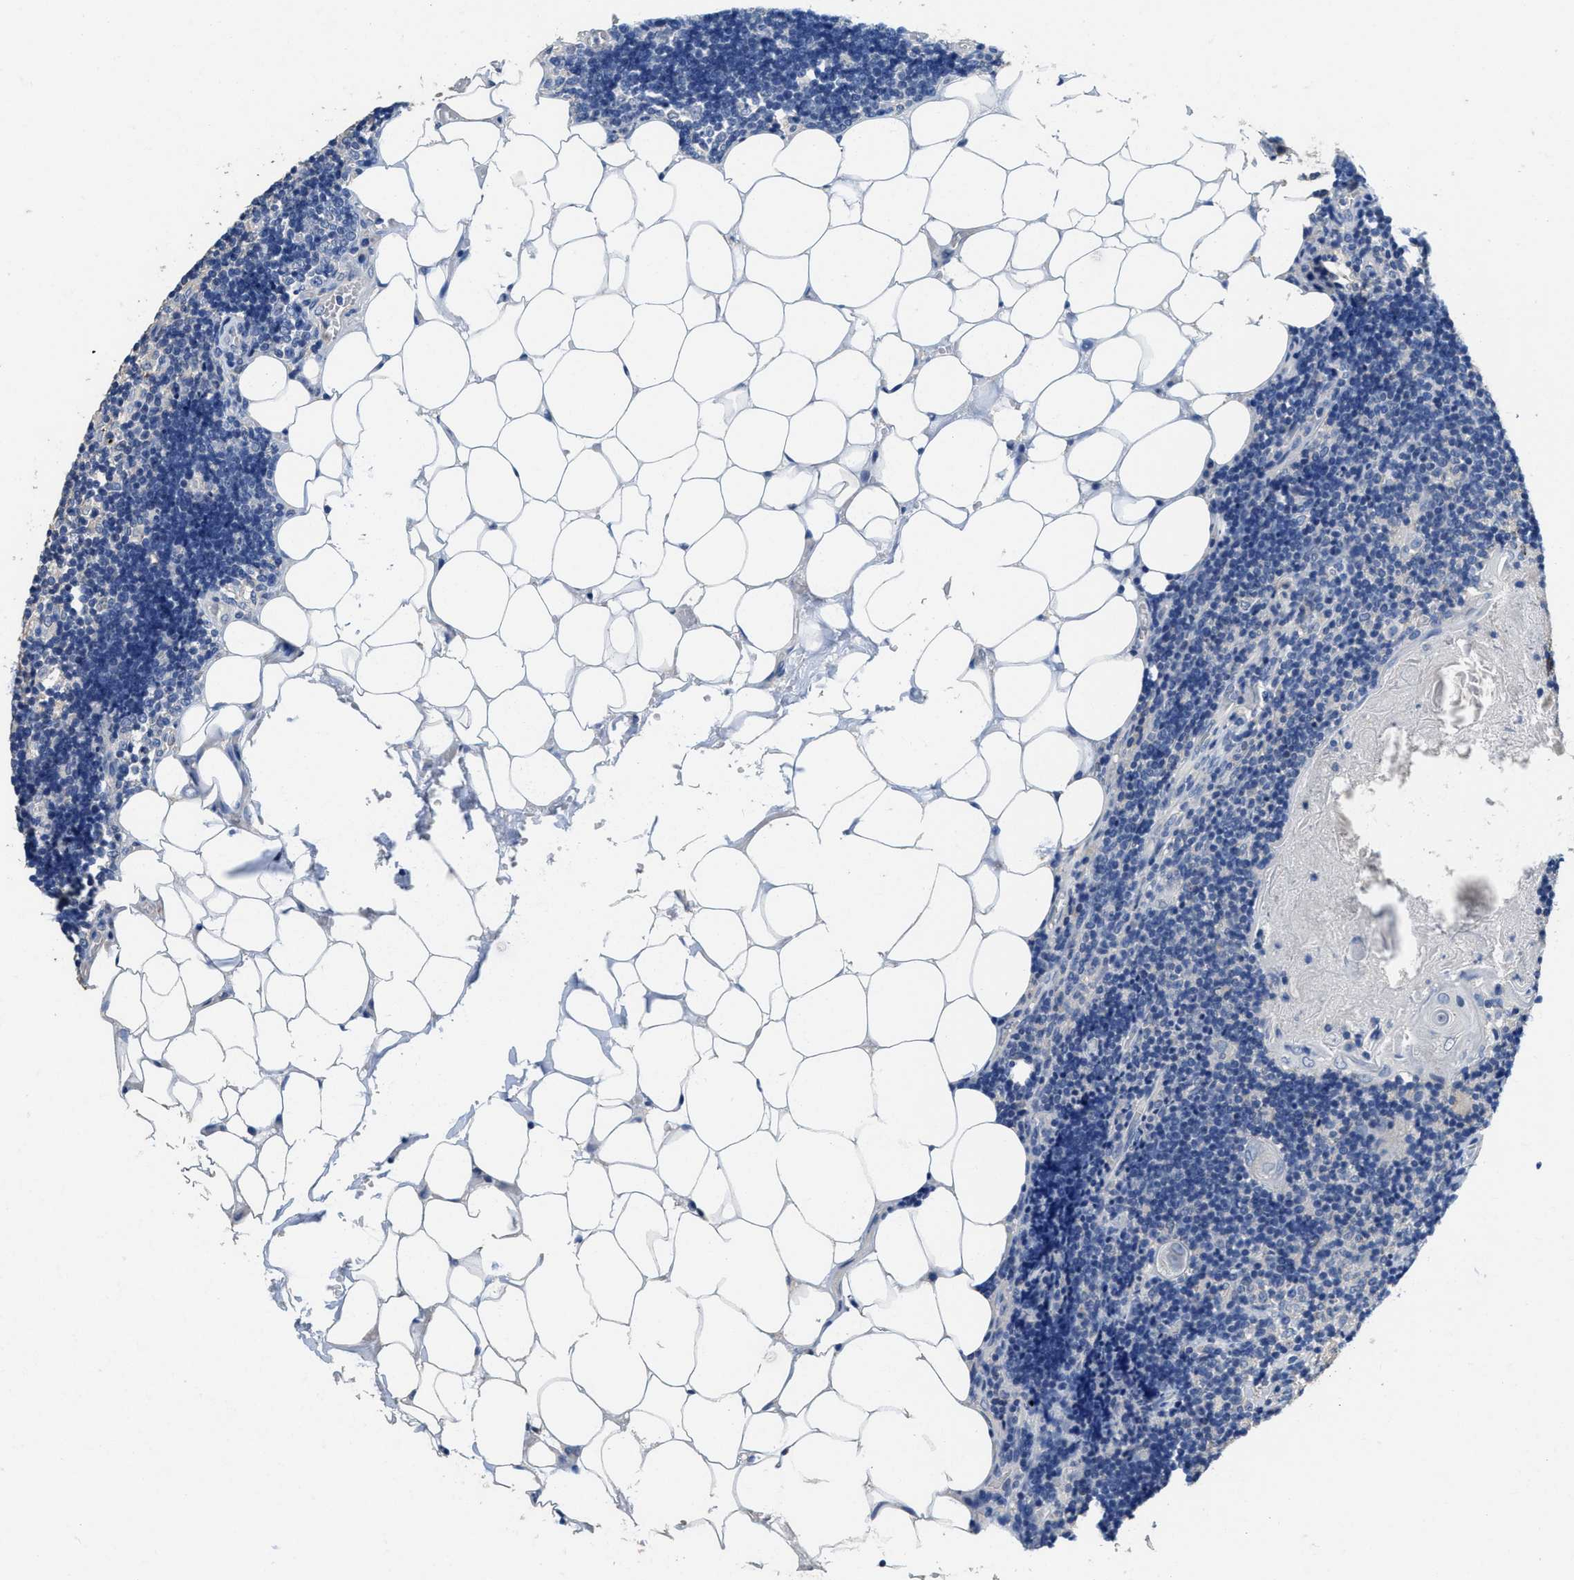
{"staining": {"intensity": "negative", "quantity": "none", "location": "none"}, "tissue": "lymph node", "cell_type": "Germinal center cells", "image_type": "normal", "snomed": [{"axis": "morphology", "description": "Normal tissue, NOS"}, {"axis": "topography", "description": "Lymph node"}], "caption": "Protein analysis of normal lymph node demonstrates no significant staining in germinal center cells.", "gene": "CA9", "patient": {"sex": "male", "age": 33}}